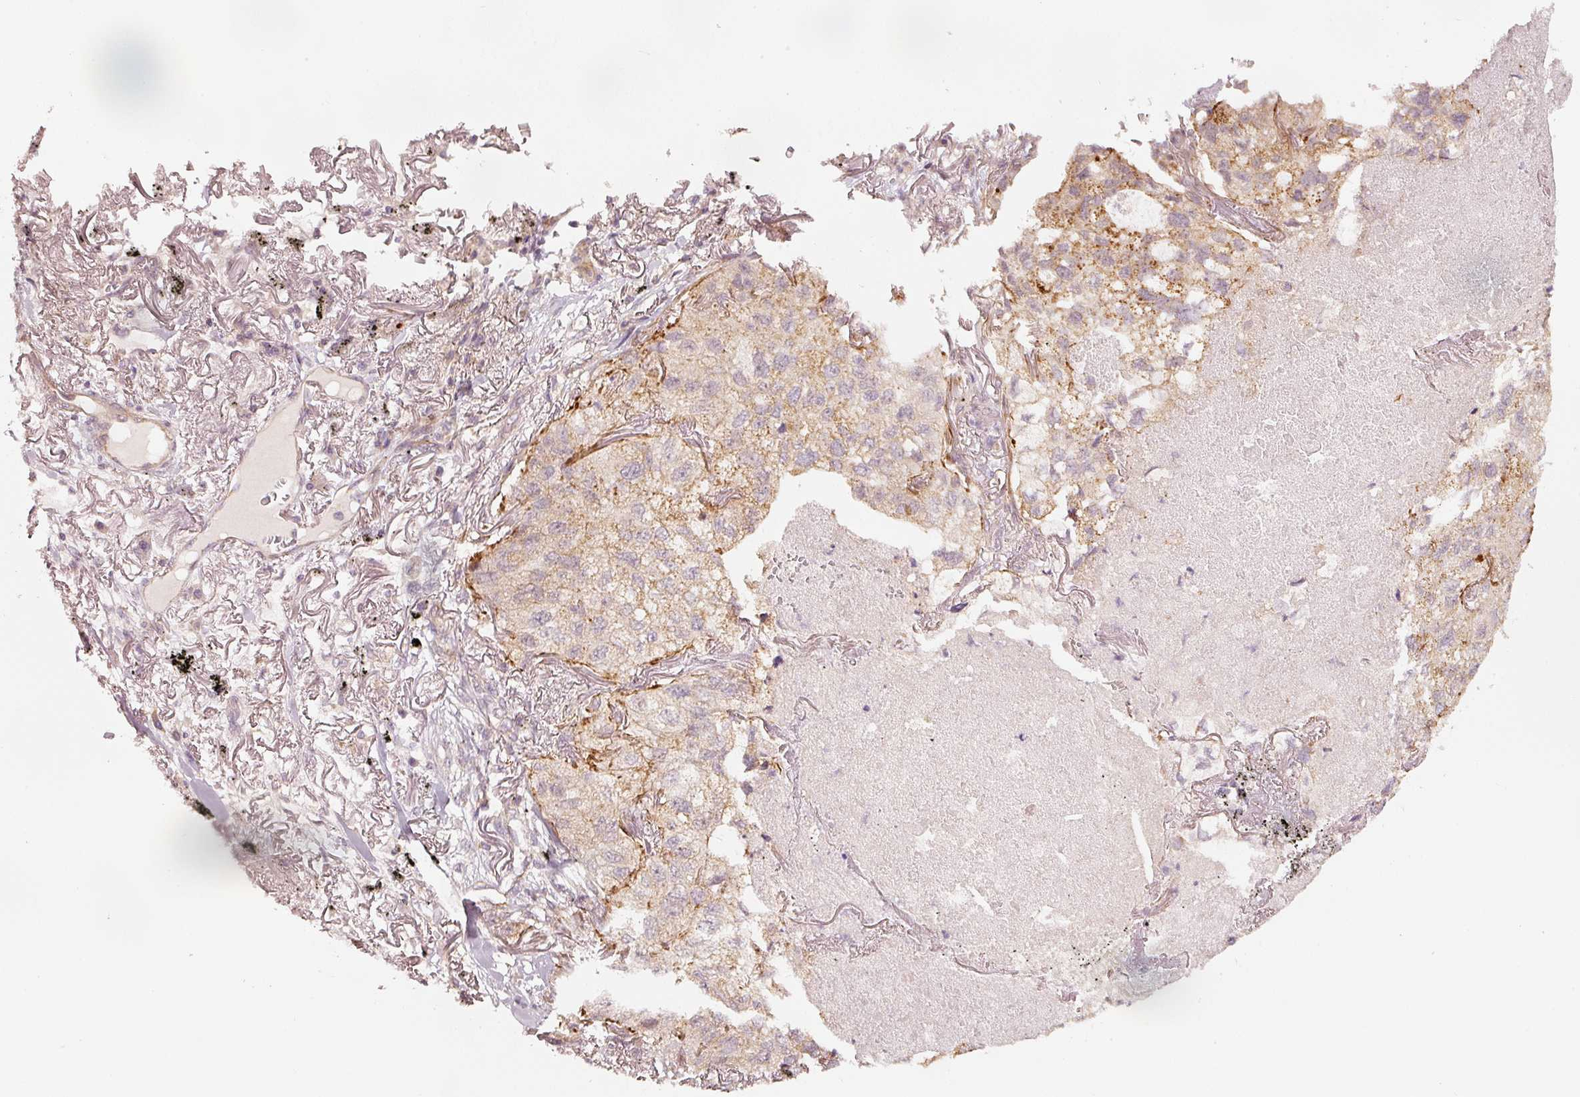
{"staining": {"intensity": "moderate", "quantity": "25%-75%", "location": "cytoplasmic/membranous"}, "tissue": "lung cancer", "cell_type": "Tumor cells", "image_type": "cancer", "snomed": [{"axis": "morphology", "description": "Adenocarcinoma, NOS"}, {"axis": "topography", "description": "Lung"}], "caption": "This image demonstrates immunohistochemistry (IHC) staining of adenocarcinoma (lung), with medium moderate cytoplasmic/membranous positivity in approximately 25%-75% of tumor cells.", "gene": "ARHGAP22", "patient": {"sex": "male", "age": 65}}